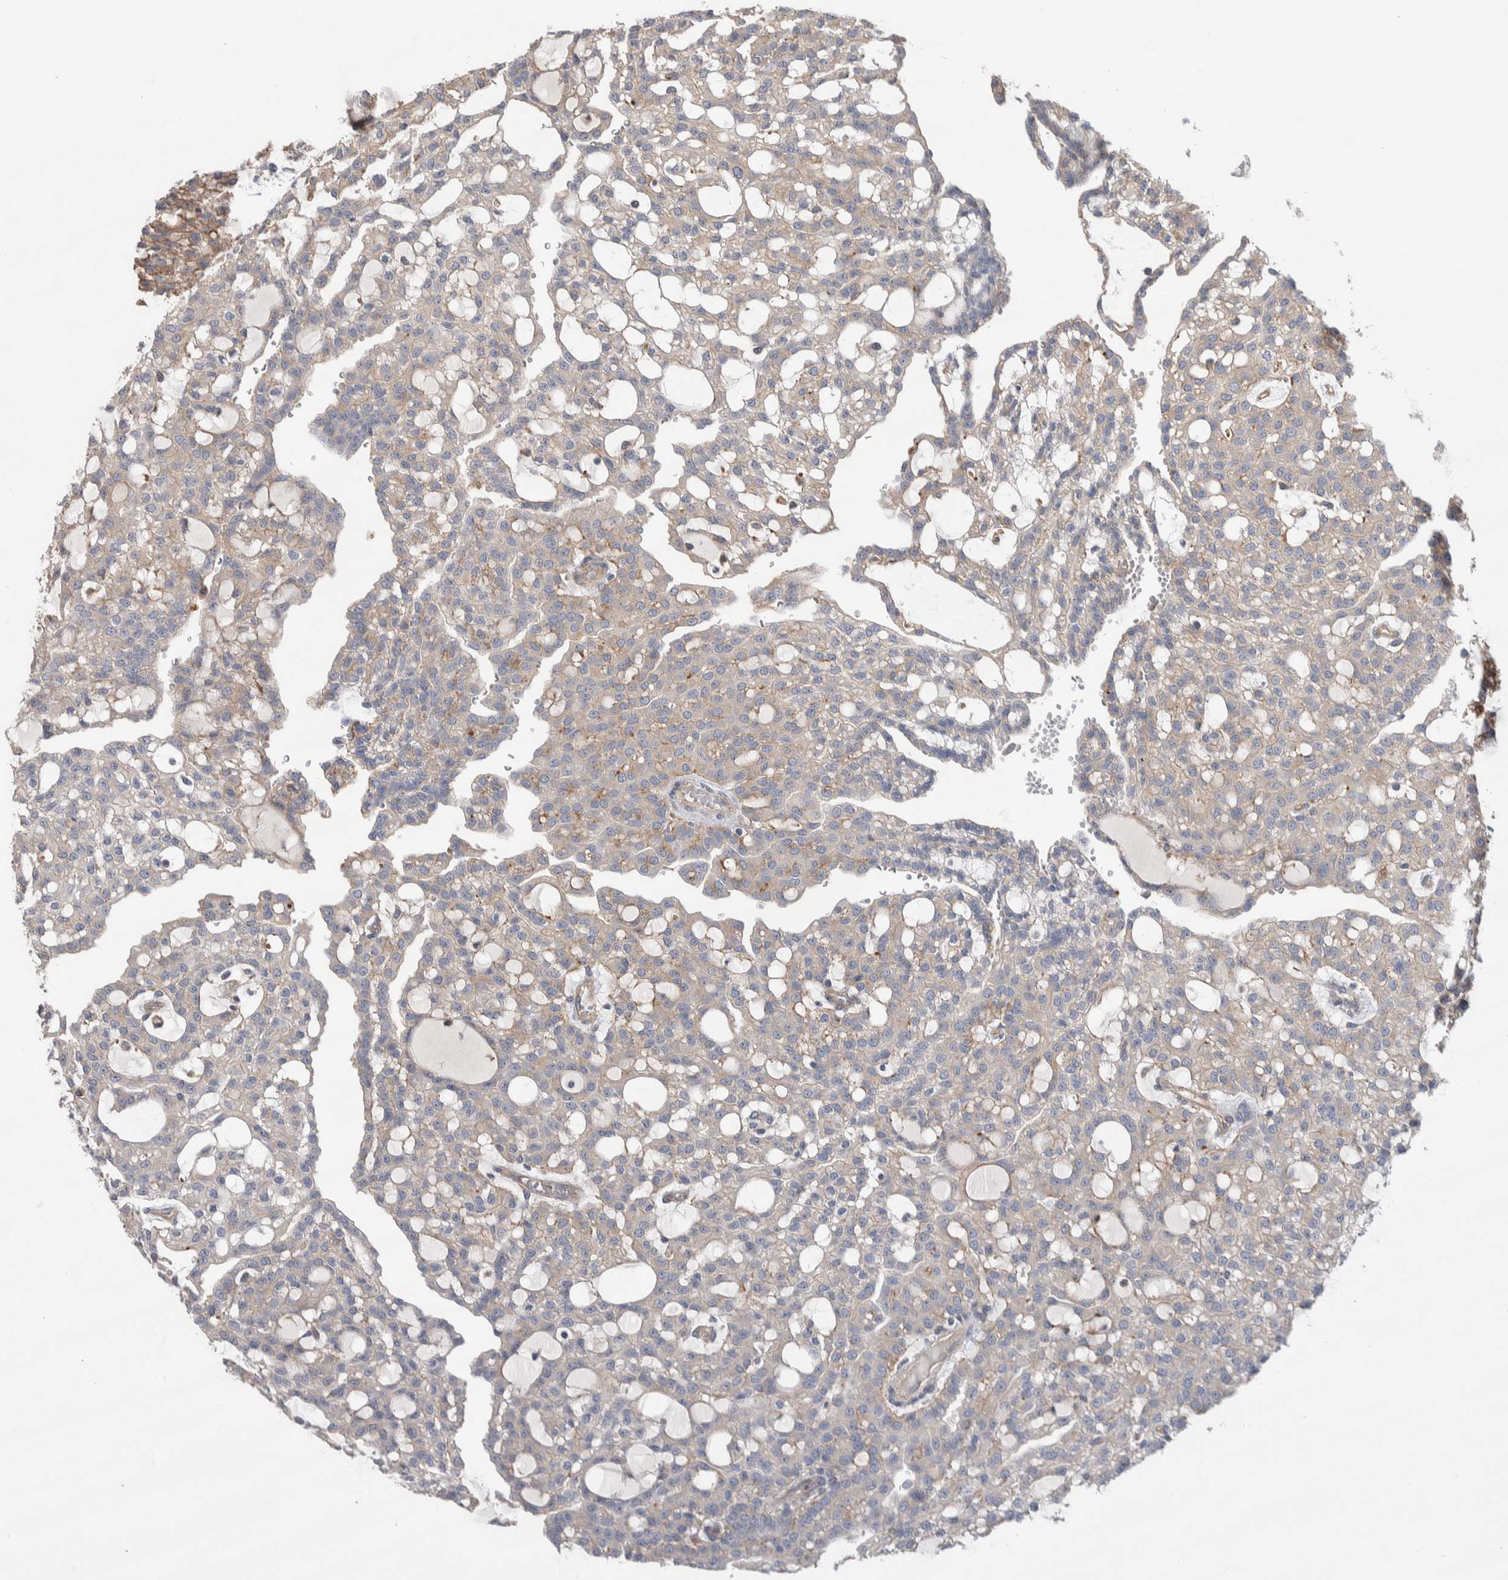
{"staining": {"intensity": "weak", "quantity": "<25%", "location": "cytoplasmic/membranous"}, "tissue": "renal cancer", "cell_type": "Tumor cells", "image_type": "cancer", "snomed": [{"axis": "morphology", "description": "Adenocarcinoma, NOS"}, {"axis": "topography", "description": "Kidney"}], "caption": "Tumor cells are negative for brown protein staining in renal cancer.", "gene": "GCNA", "patient": {"sex": "male", "age": 63}}